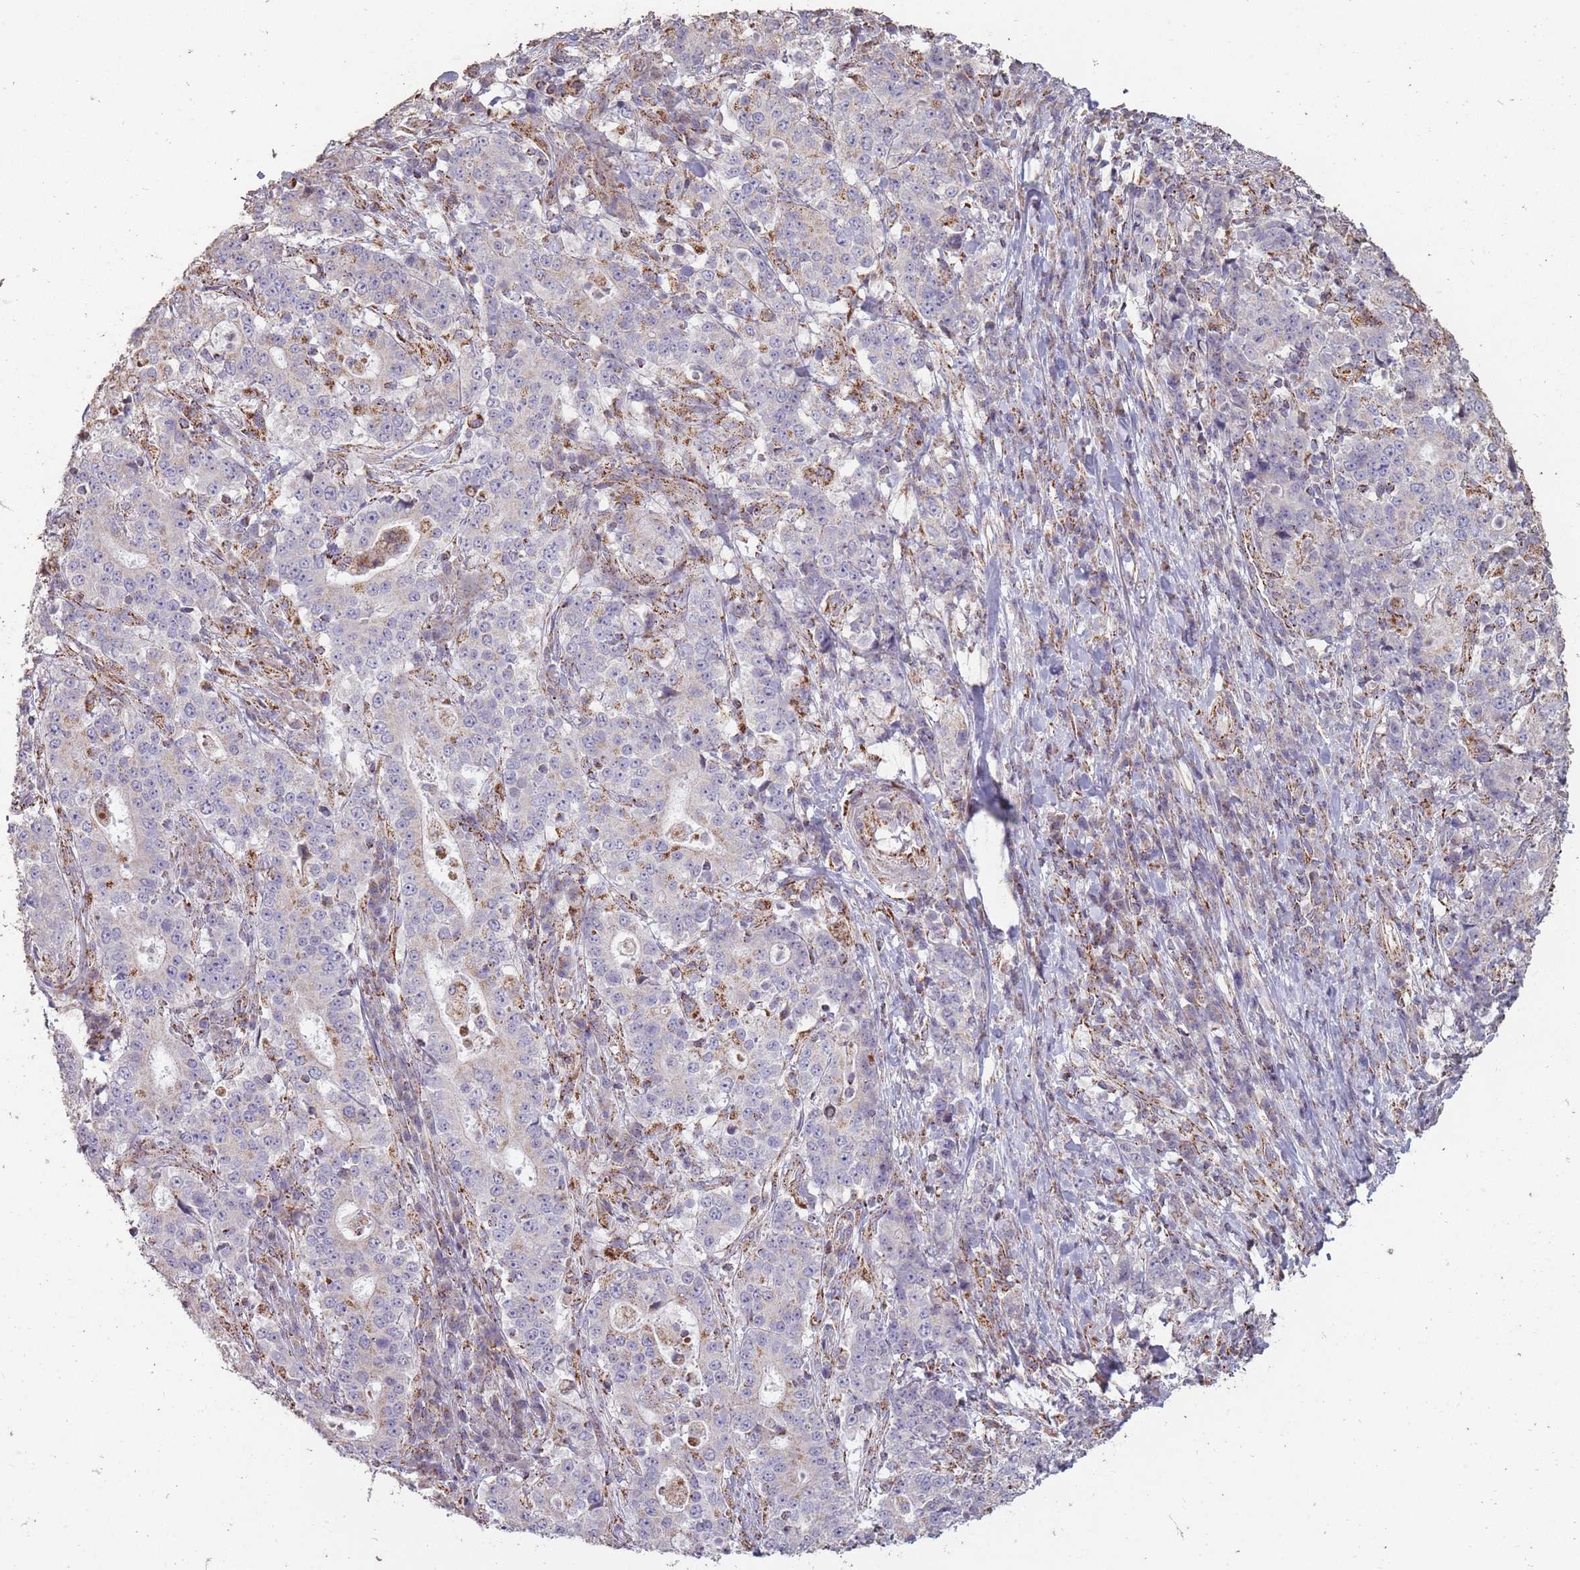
{"staining": {"intensity": "negative", "quantity": "none", "location": "none"}, "tissue": "stomach cancer", "cell_type": "Tumor cells", "image_type": "cancer", "snomed": [{"axis": "morphology", "description": "Normal tissue, NOS"}, {"axis": "morphology", "description": "Adenocarcinoma, NOS"}, {"axis": "topography", "description": "Stomach, upper"}, {"axis": "topography", "description": "Stomach"}], "caption": "Immunohistochemical staining of human adenocarcinoma (stomach) demonstrates no significant staining in tumor cells. The staining was performed using DAB to visualize the protein expression in brown, while the nuclei were stained in blue with hematoxylin (Magnification: 20x).", "gene": "CNOT8", "patient": {"sex": "male", "age": 59}}